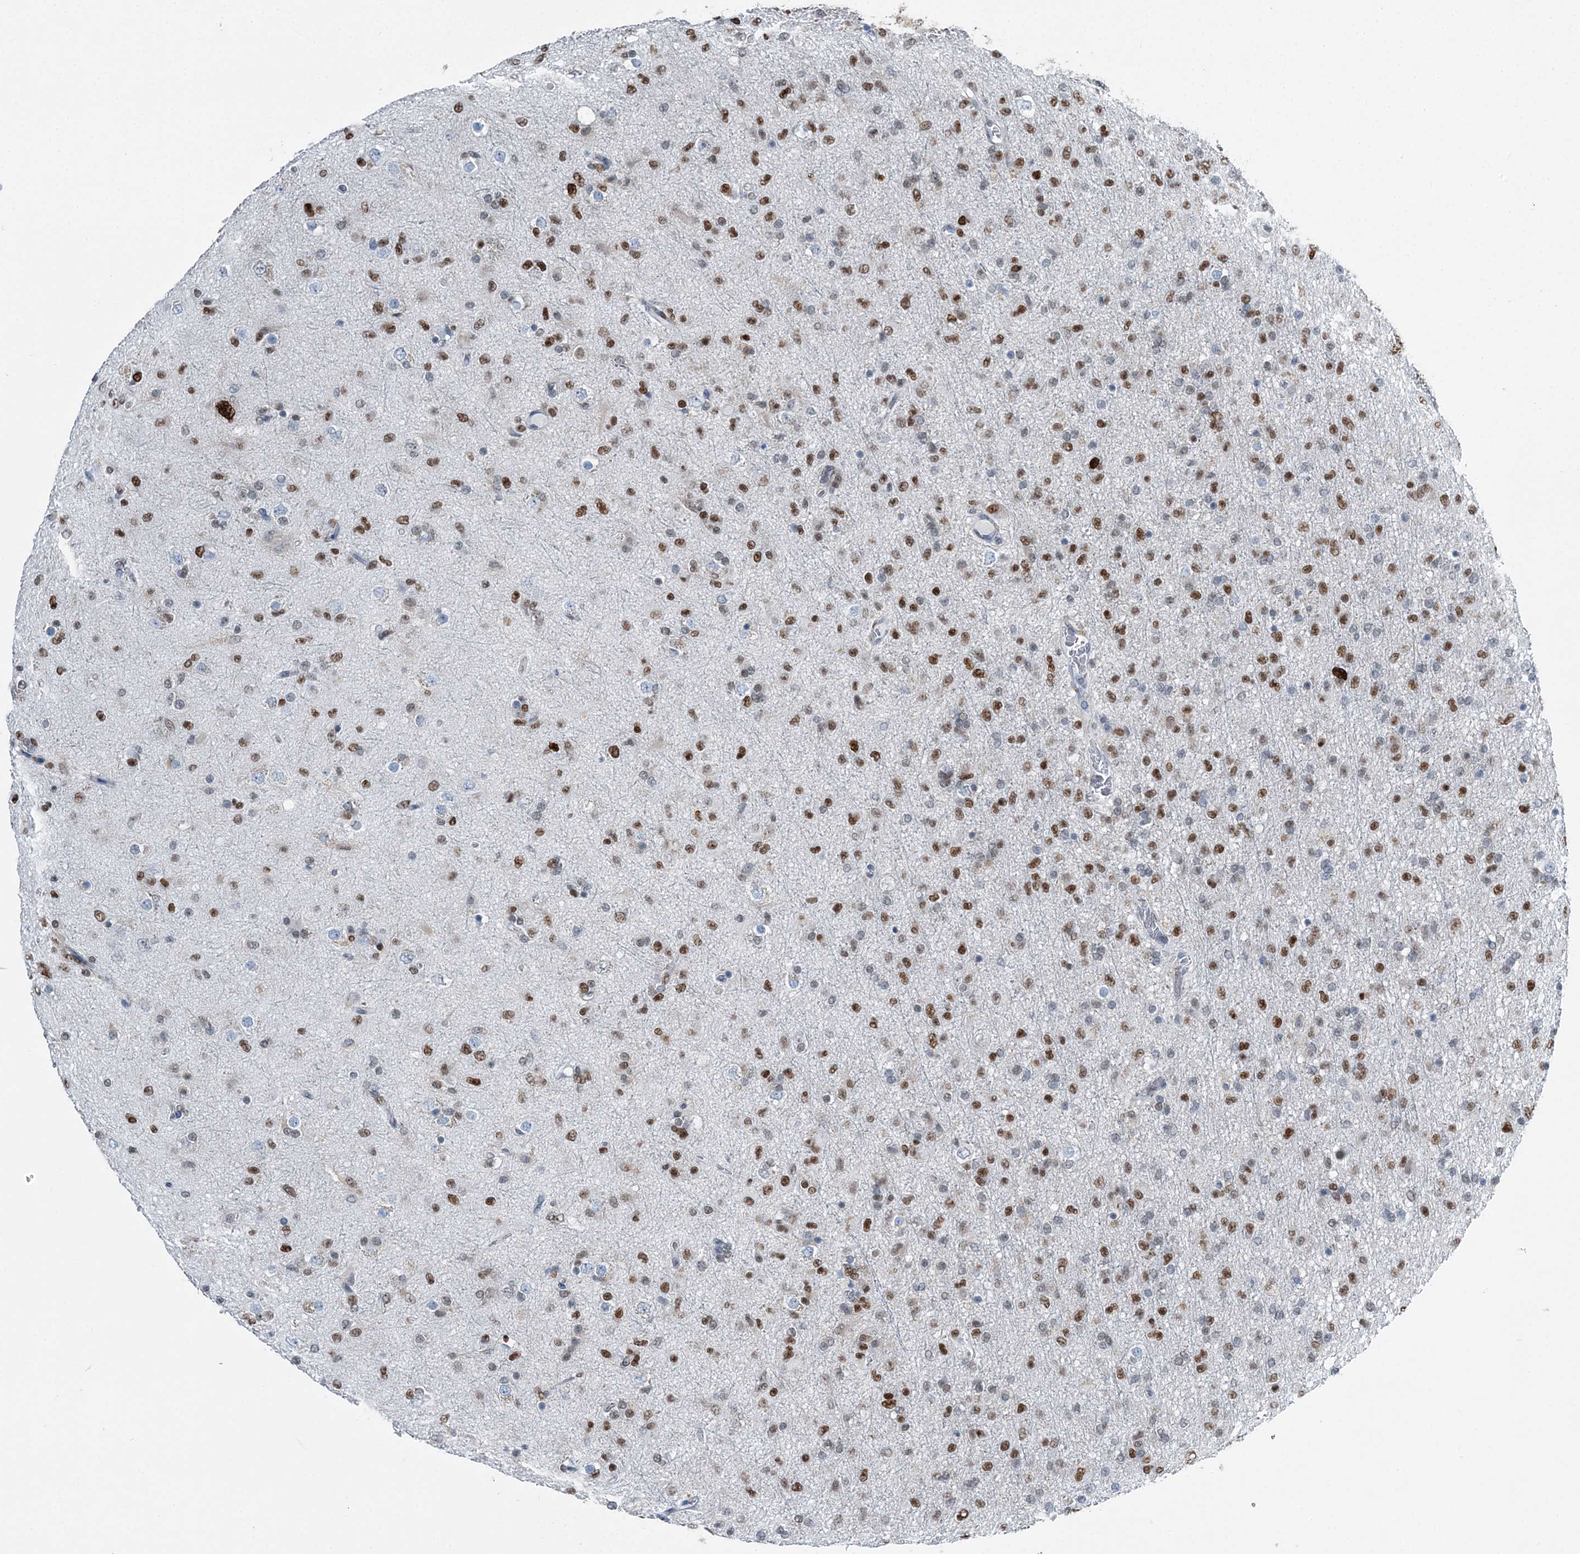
{"staining": {"intensity": "moderate", "quantity": "25%-75%", "location": "nuclear"}, "tissue": "glioma", "cell_type": "Tumor cells", "image_type": "cancer", "snomed": [{"axis": "morphology", "description": "Glioma, malignant, Low grade"}, {"axis": "topography", "description": "Brain"}], "caption": "A brown stain shows moderate nuclear expression of a protein in glioma tumor cells.", "gene": "HAT1", "patient": {"sex": "male", "age": 65}}